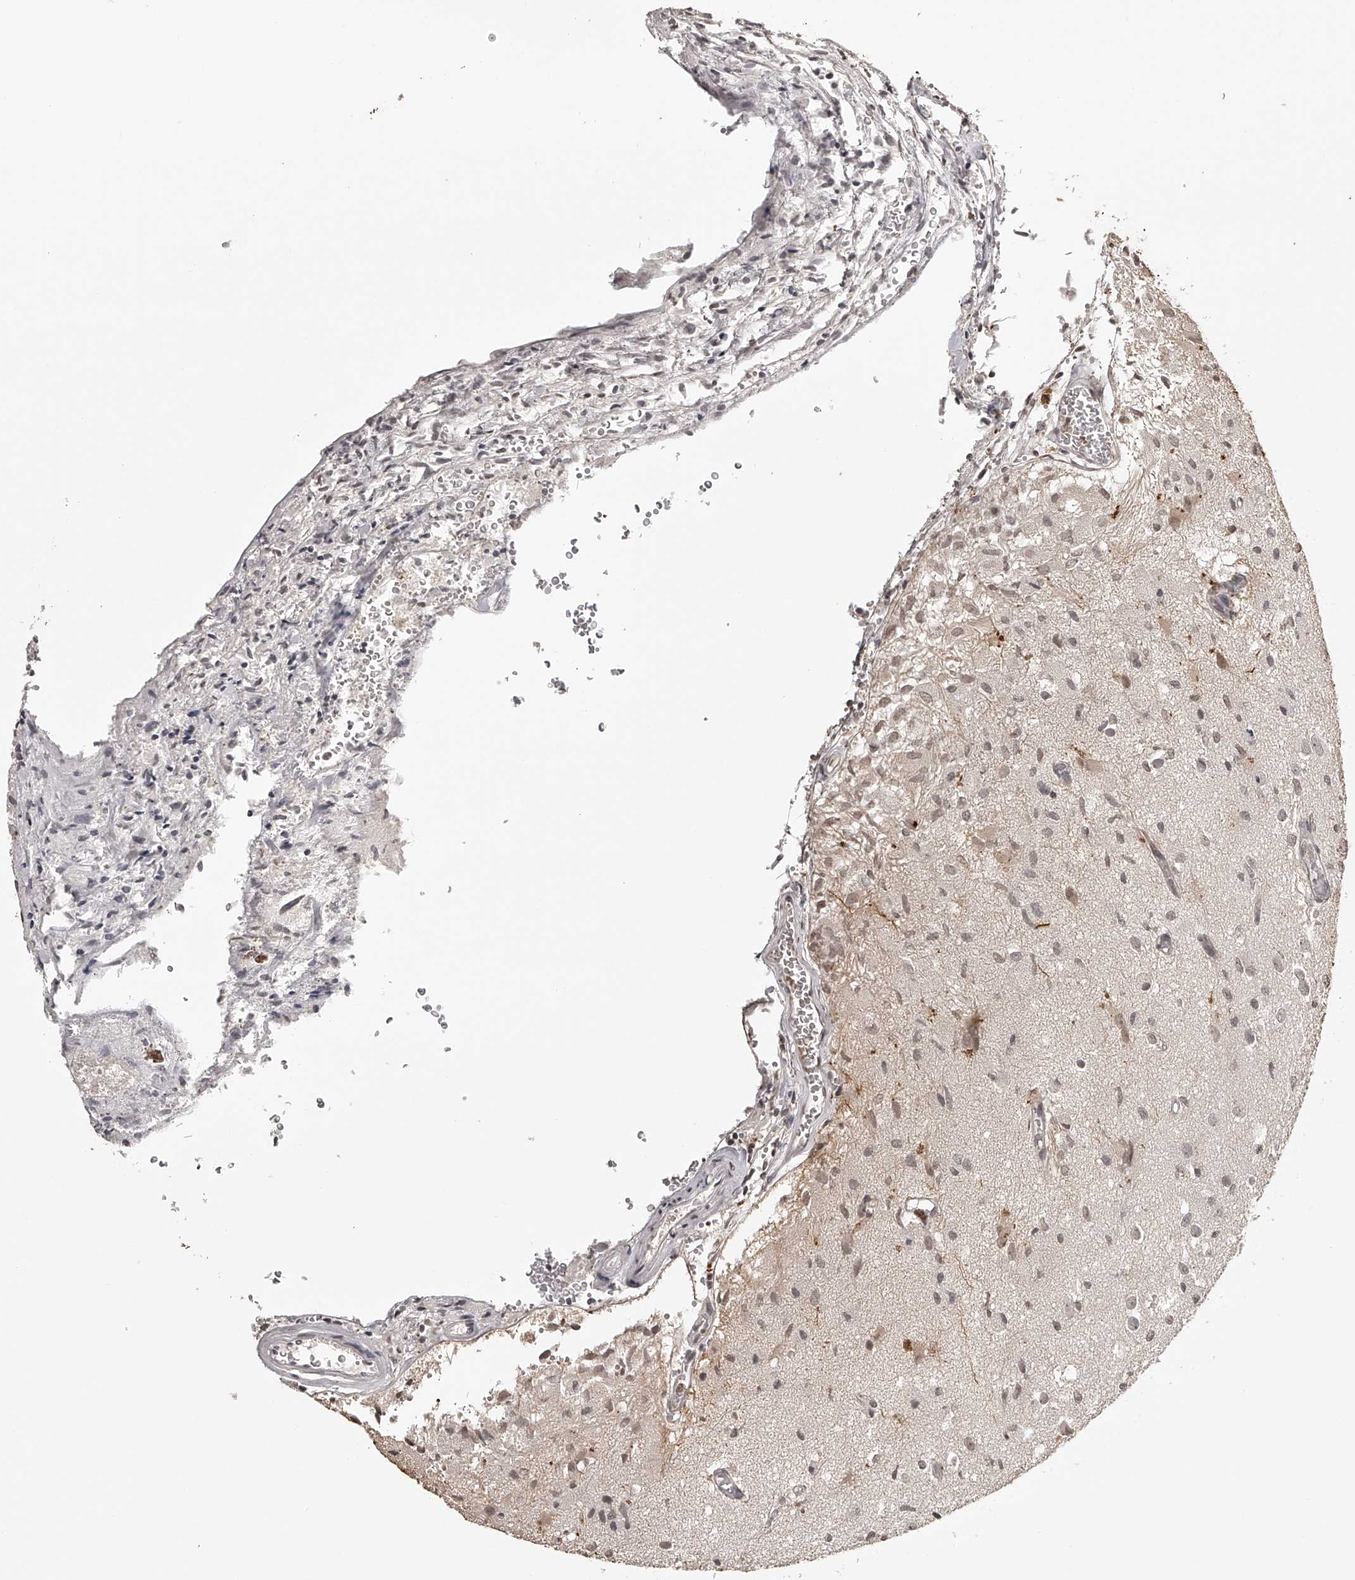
{"staining": {"intensity": "weak", "quantity": ">75%", "location": "nuclear"}, "tissue": "glioma", "cell_type": "Tumor cells", "image_type": "cancer", "snomed": [{"axis": "morphology", "description": "Normal tissue, NOS"}, {"axis": "morphology", "description": "Glioma, malignant, High grade"}, {"axis": "topography", "description": "Cerebral cortex"}], "caption": "Immunohistochemical staining of human malignant glioma (high-grade) reveals low levels of weak nuclear positivity in approximately >75% of tumor cells.", "gene": "ZNF503", "patient": {"sex": "male", "age": 77}}